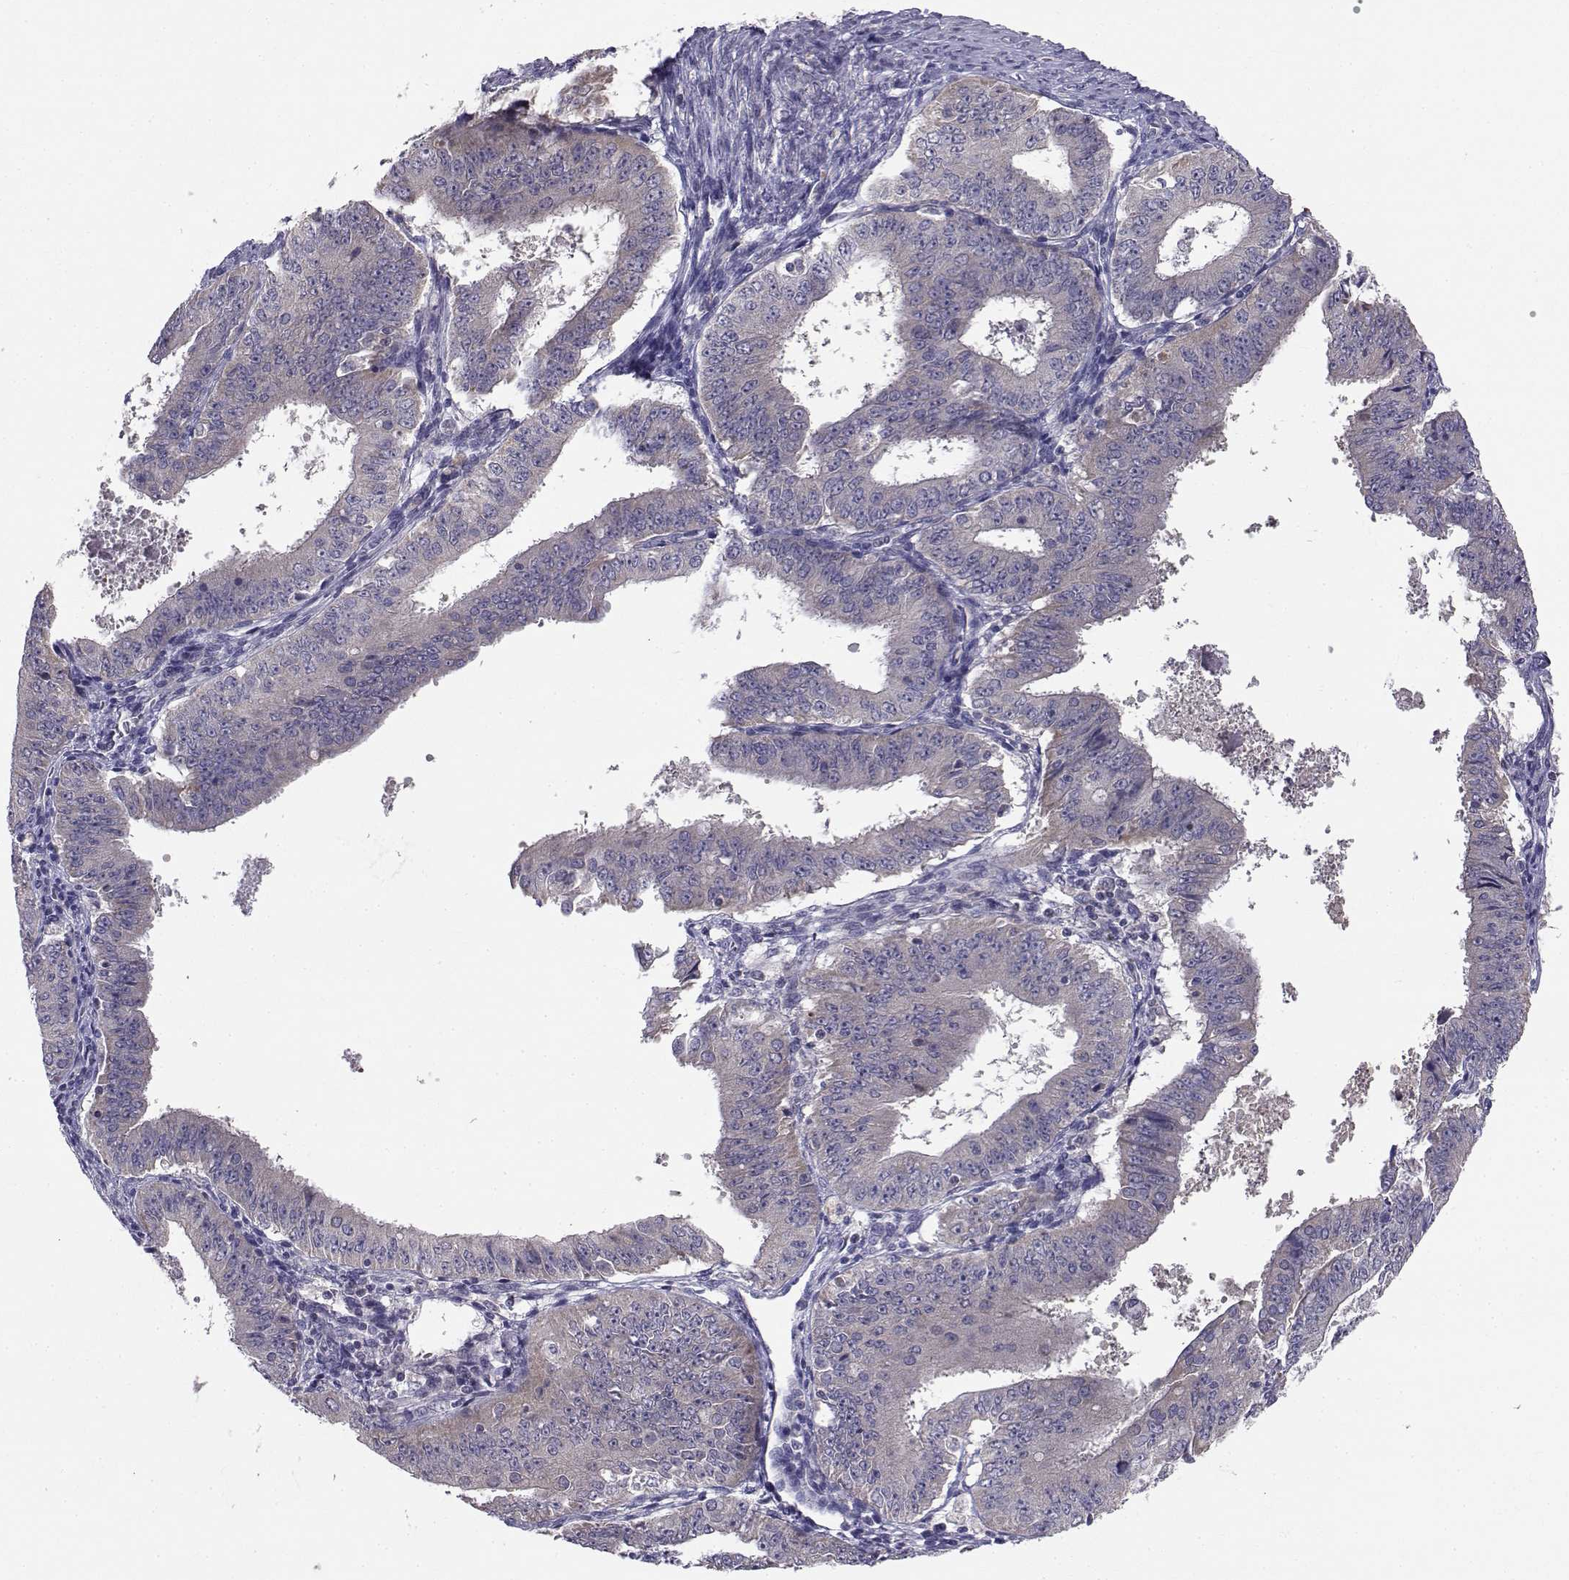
{"staining": {"intensity": "weak", "quantity": "<25%", "location": "cytoplasmic/membranous"}, "tissue": "ovarian cancer", "cell_type": "Tumor cells", "image_type": "cancer", "snomed": [{"axis": "morphology", "description": "Carcinoma, endometroid"}, {"axis": "topography", "description": "Ovary"}], "caption": "There is no significant staining in tumor cells of ovarian endometroid carcinoma. The staining was performed using DAB to visualize the protein expression in brown, while the nuclei were stained in blue with hematoxylin (Magnification: 20x).", "gene": "PEX5L", "patient": {"sex": "female", "age": 42}}